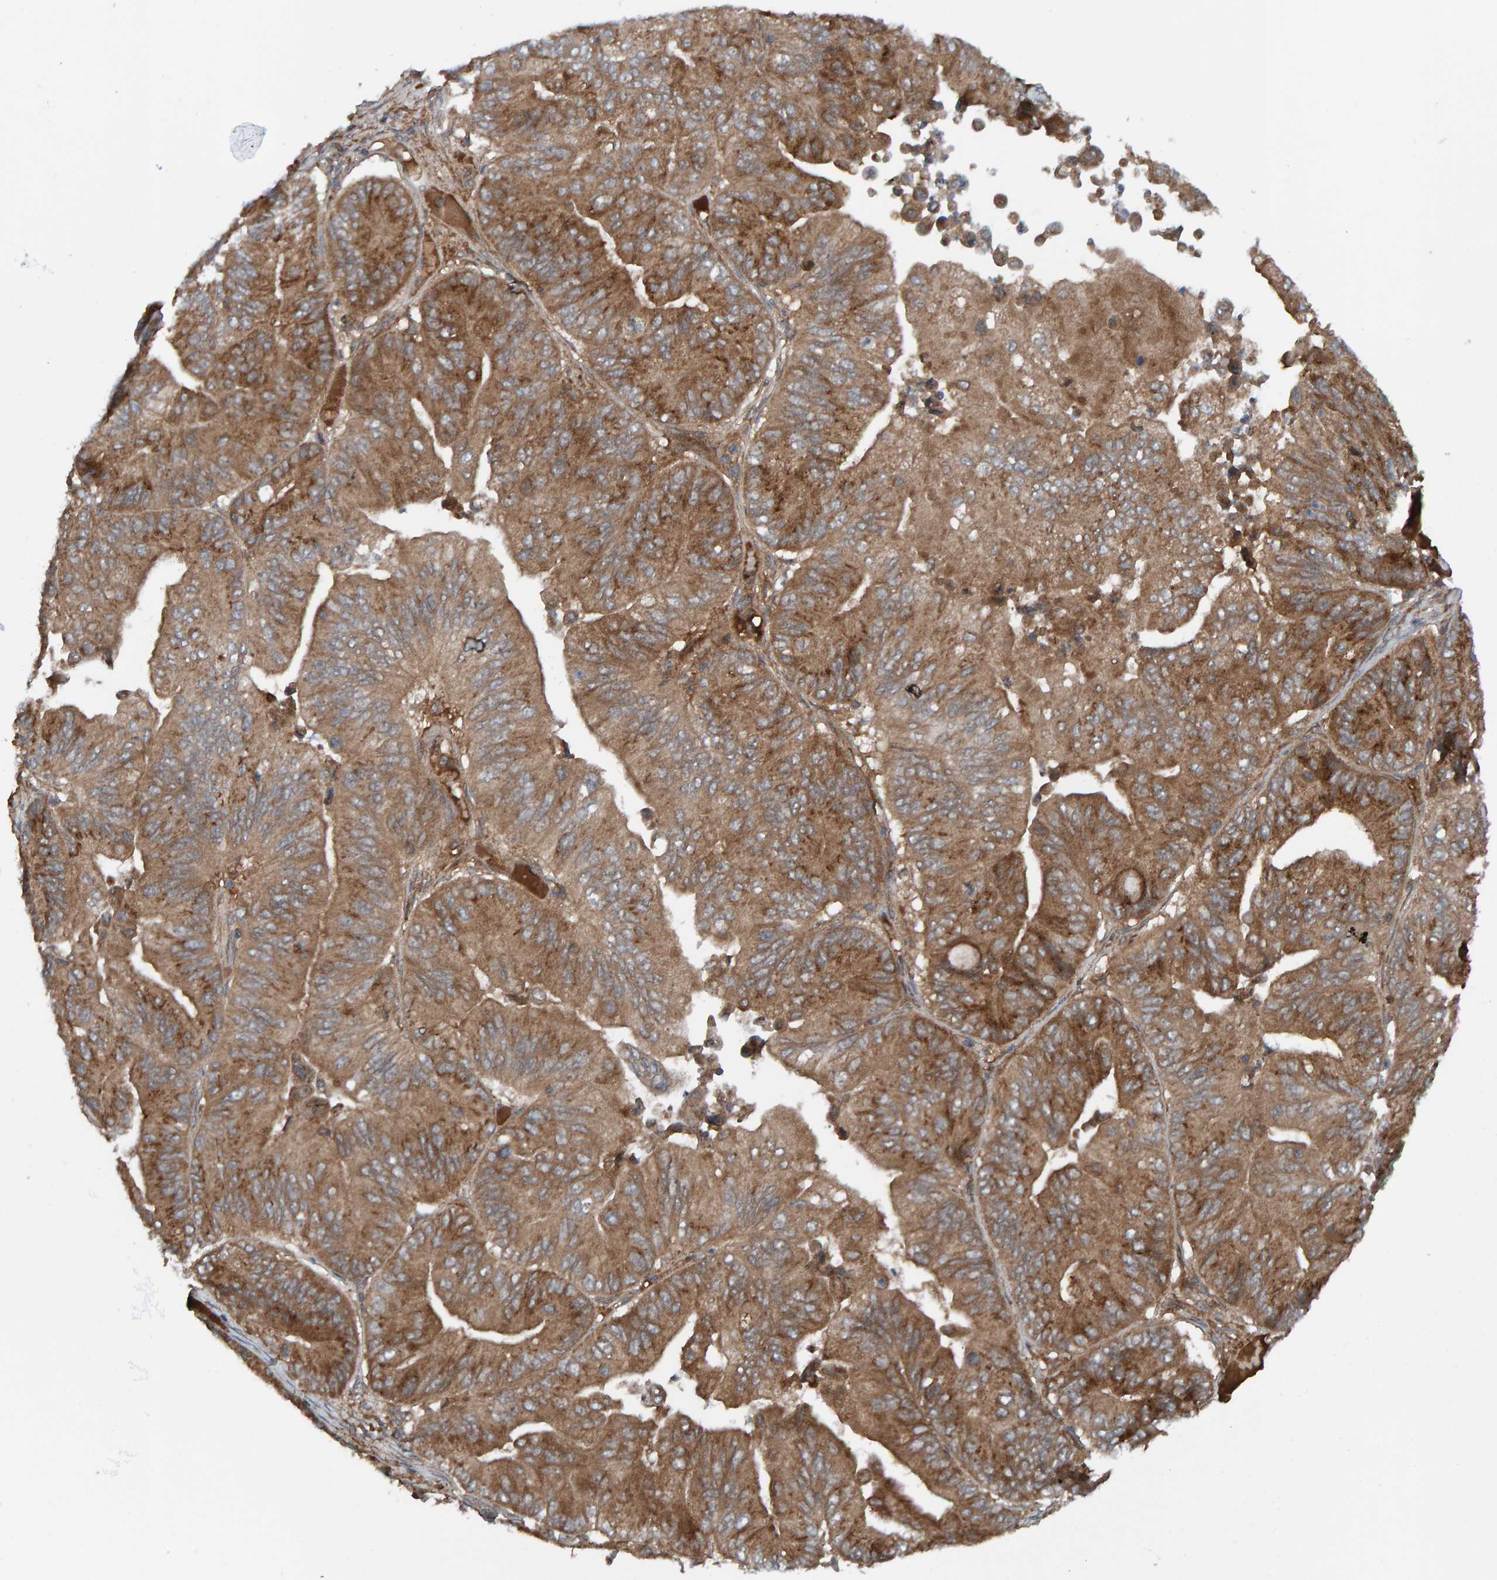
{"staining": {"intensity": "moderate", "quantity": ">75%", "location": "cytoplasmic/membranous"}, "tissue": "ovarian cancer", "cell_type": "Tumor cells", "image_type": "cancer", "snomed": [{"axis": "morphology", "description": "Cystadenocarcinoma, mucinous, NOS"}, {"axis": "topography", "description": "Ovary"}], "caption": "This histopathology image demonstrates mucinous cystadenocarcinoma (ovarian) stained with immunohistochemistry (IHC) to label a protein in brown. The cytoplasmic/membranous of tumor cells show moderate positivity for the protein. Nuclei are counter-stained blue.", "gene": "CUEDC1", "patient": {"sex": "female", "age": 61}}